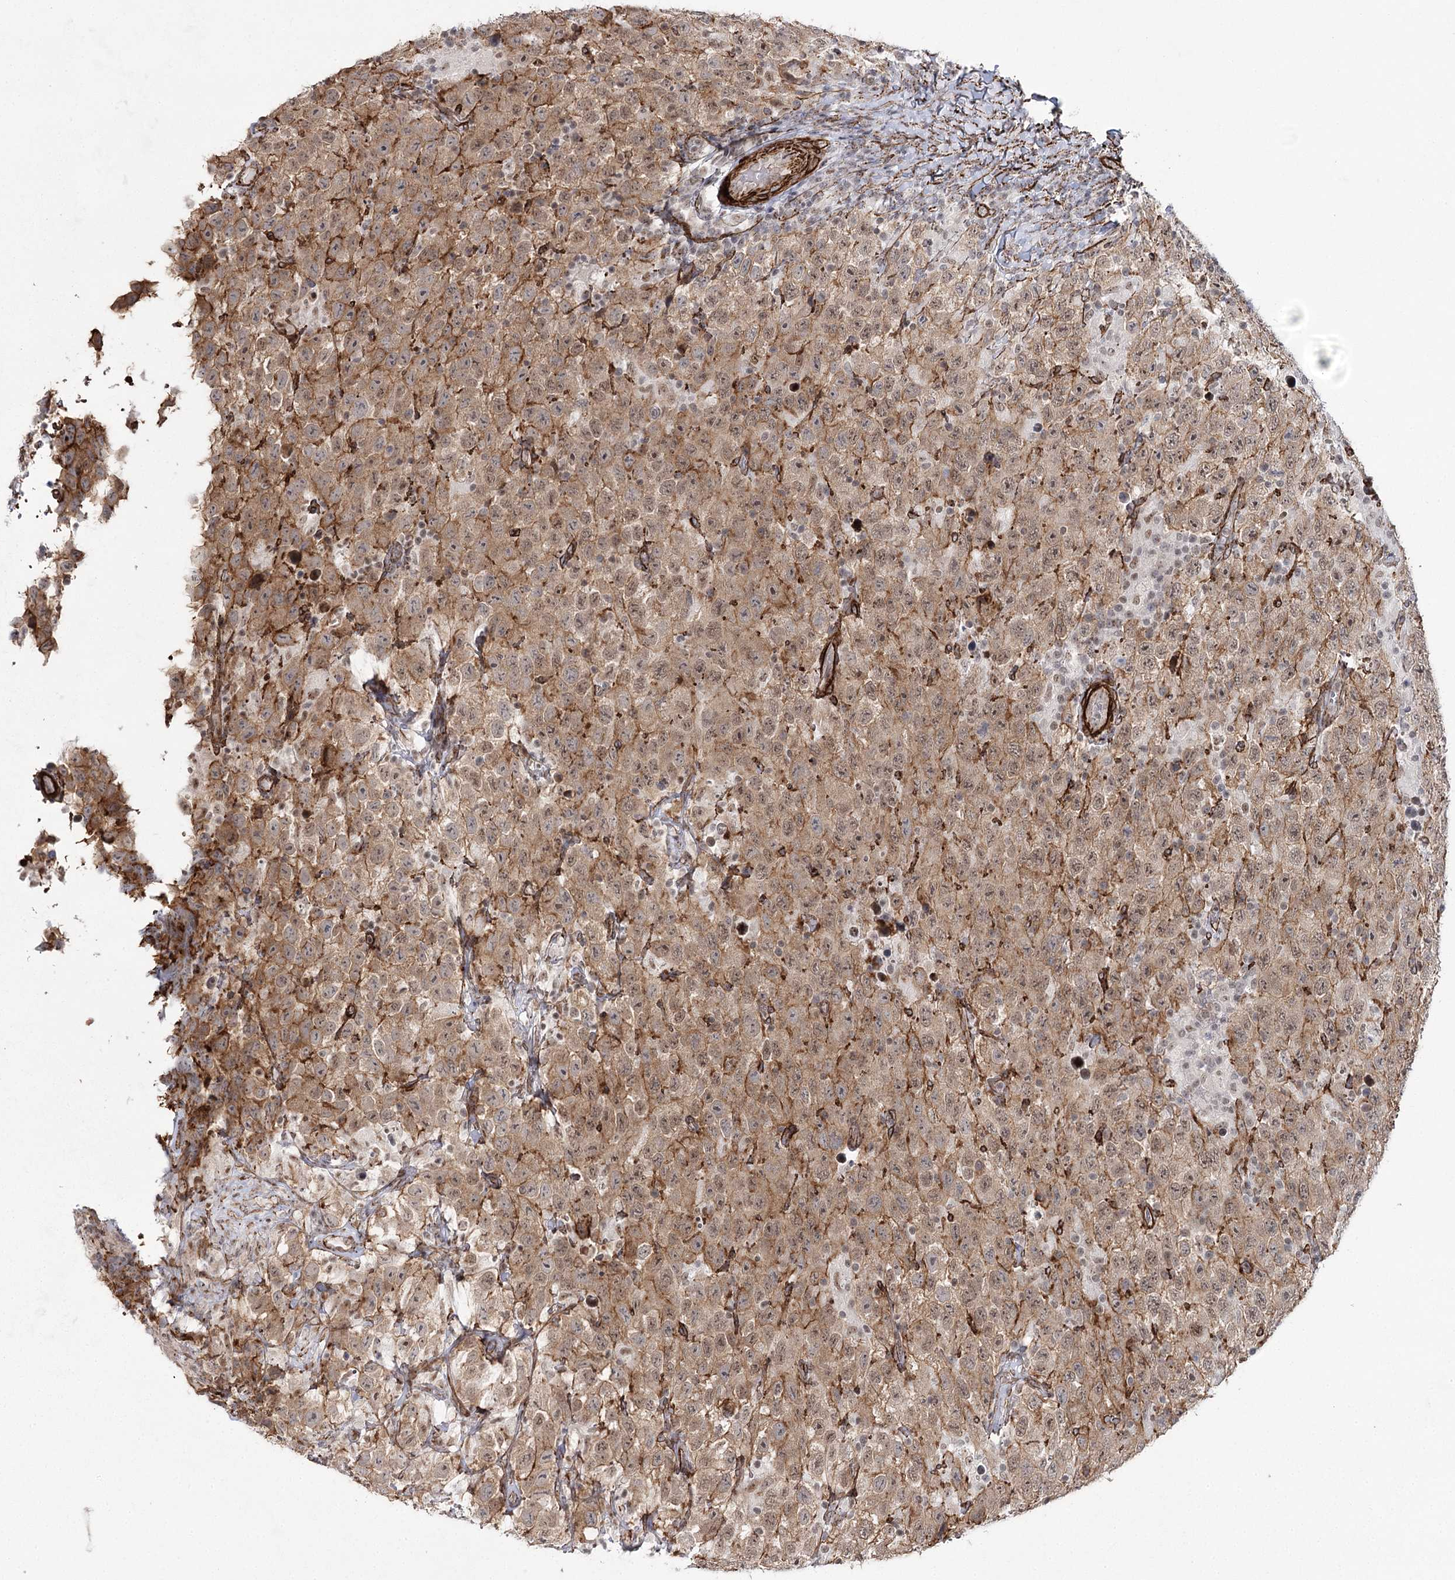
{"staining": {"intensity": "moderate", "quantity": ">75%", "location": "cytoplasmic/membranous"}, "tissue": "testis cancer", "cell_type": "Tumor cells", "image_type": "cancer", "snomed": [{"axis": "morphology", "description": "Seminoma, NOS"}, {"axis": "topography", "description": "Testis"}], "caption": "Human testis seminoma stained for a protein (brown) exhibits moderate cytoplasmic/membranous positive positivity in about >75% of tumor cells.", "gene": "CWF19L1", "patient": {"sex": "male", "age": 41}}